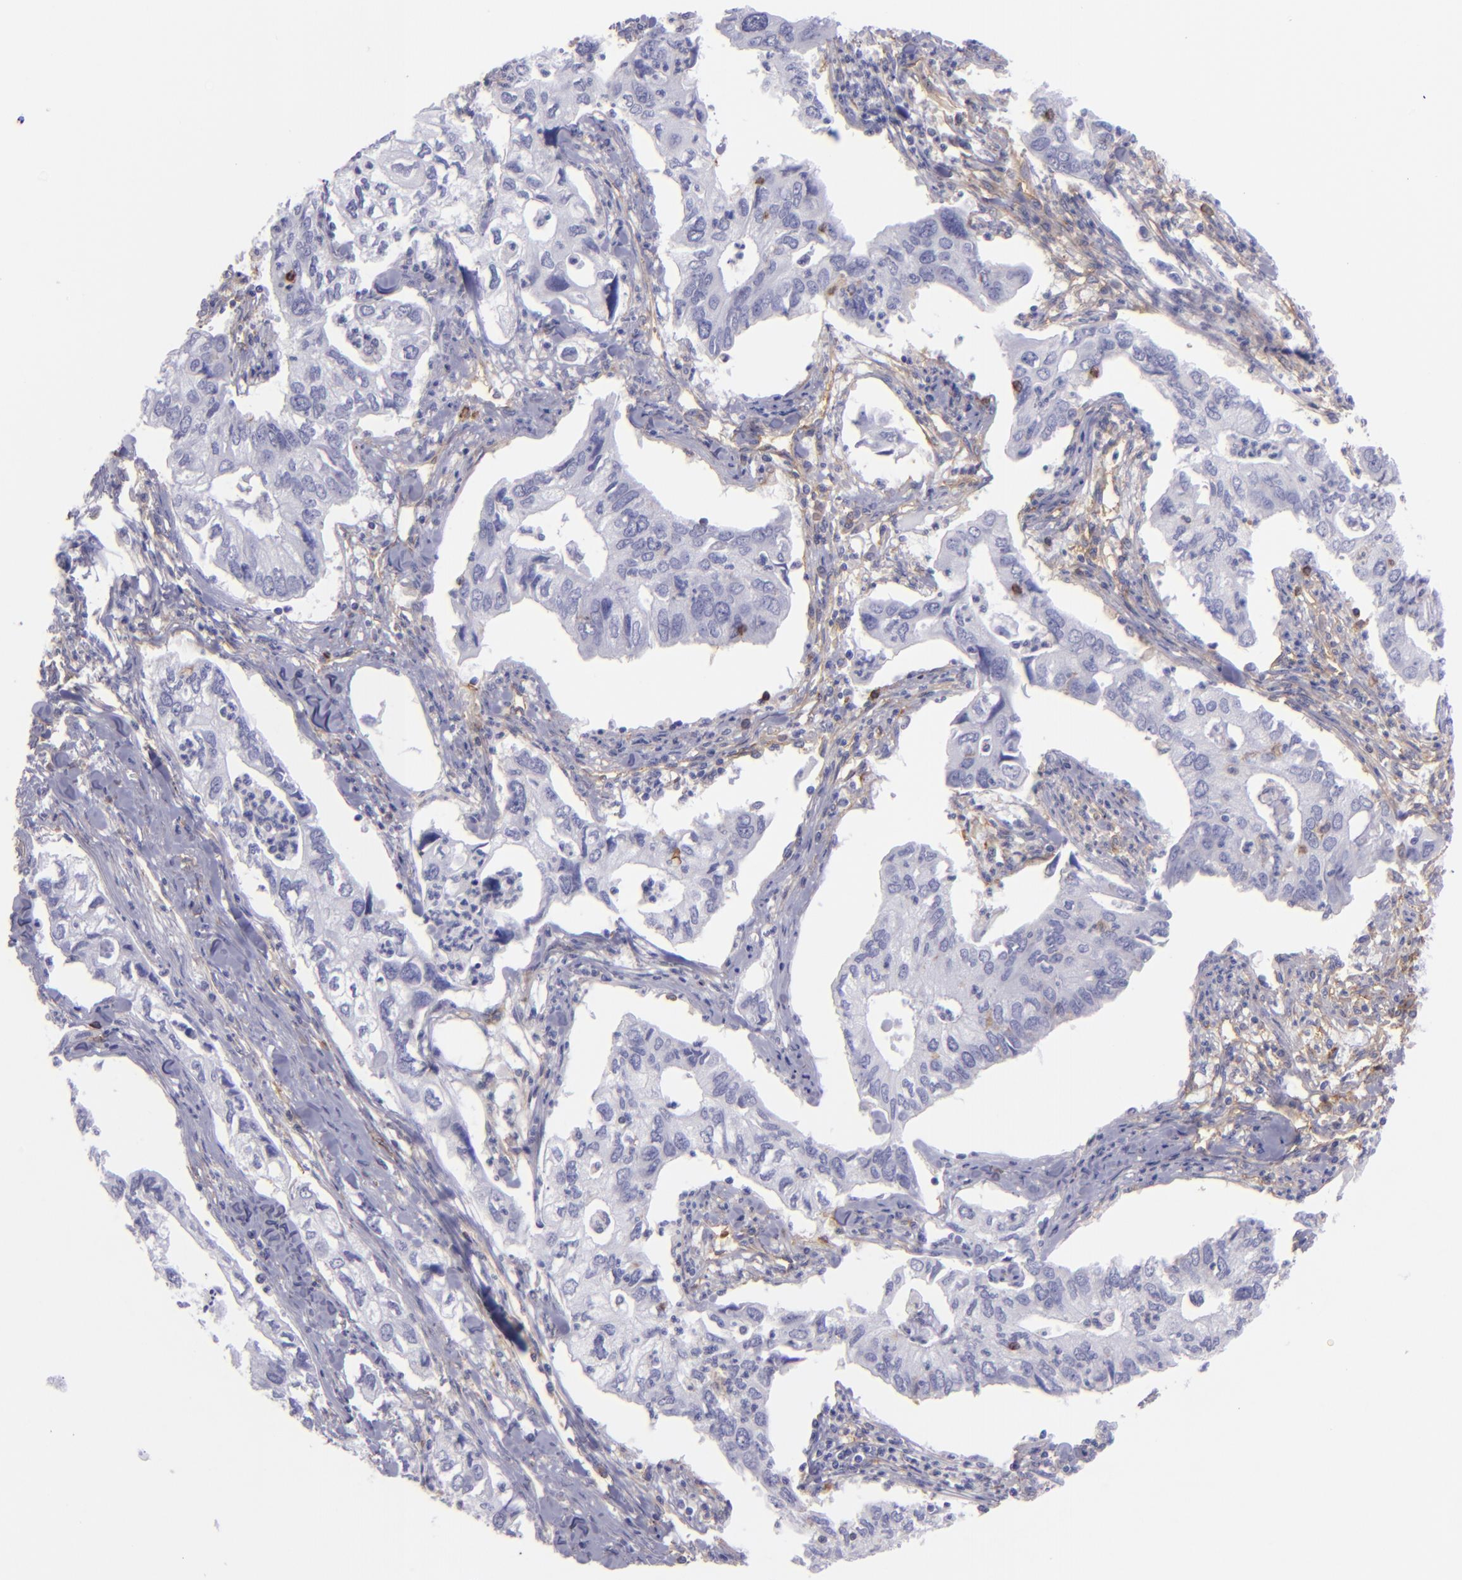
{"staining": {"intensity": "negative", "quantity": "none", "location": "none"}, "tissue": "lung cancer", "cell_type": "Tumor cells", "image_type": "cancer", "snomed": [{"axis": "morphology", "description": "Adenocarcinoma, NOS"}, {"axis": "topography", "description": "Lung"}], "caption": "This is an immunohistochemistry histopathology image of lung adenocarcinoma. There is no staining in tumor cells.", "gene": "ENTPD1", "patient": {"sex": "male", "age": 48}}